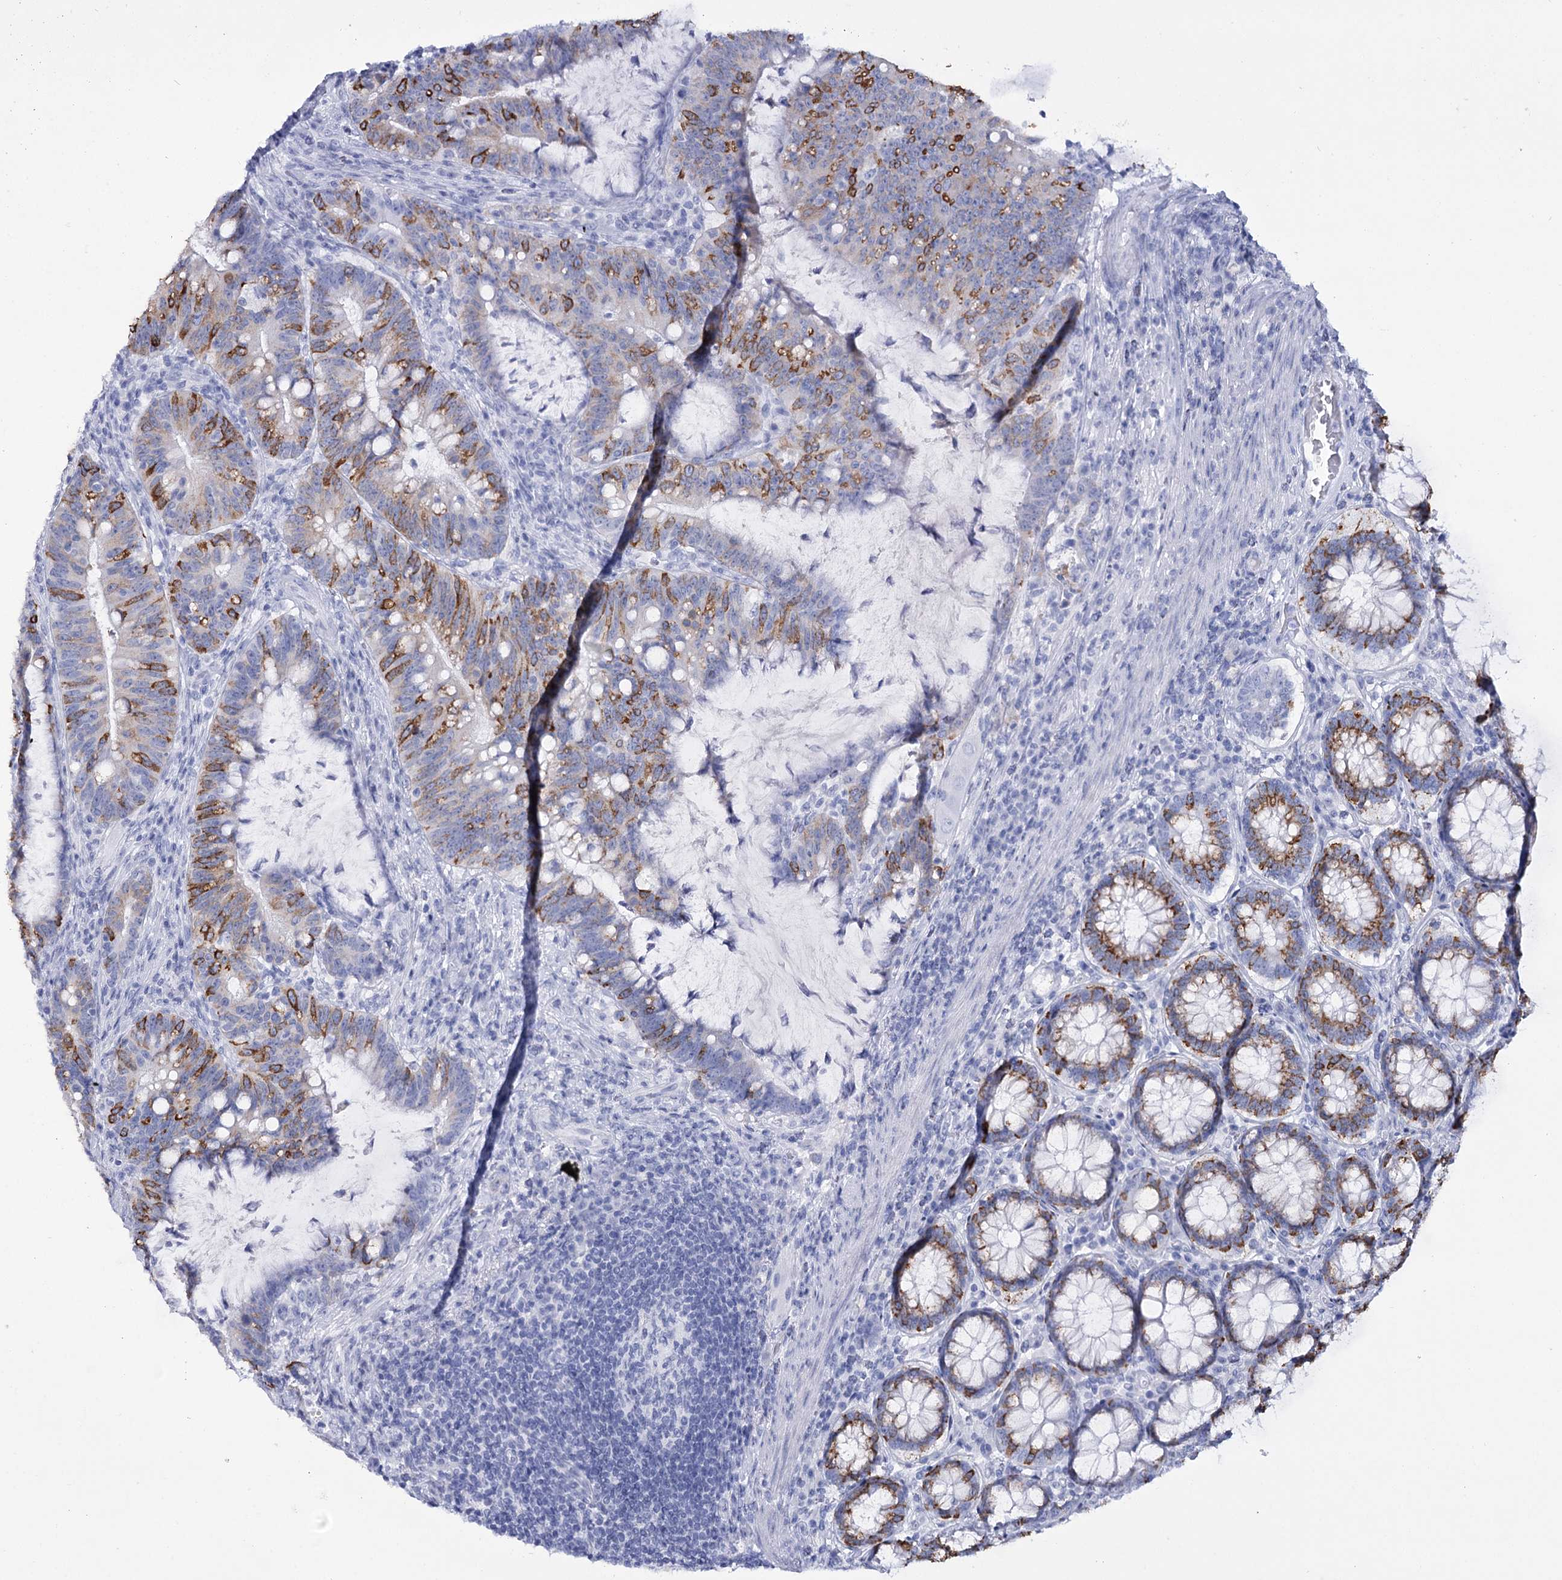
{"staining": {"intensity": "moderate", "quantity": "25%-75%", "location": "cytoplasmic/membranous"}, "tissue": "colorectal cancer", "cell_type": "Tumor cells", "image_type": "cancer", "snomed": [{"axis": "morphology", "description": "Adenocarcinoma, NOS"}, {"axis": "topography", "description": "Colon"}], "caption": "Protein analysis of colorectal cancer (adenocarcinoma) tissue reveals moderate cytoplasmic/membranous staining in approximately 25%-75% of tumor cells.", "gene": "RNF186", "patient": {"sex": "female", "age": 66}}